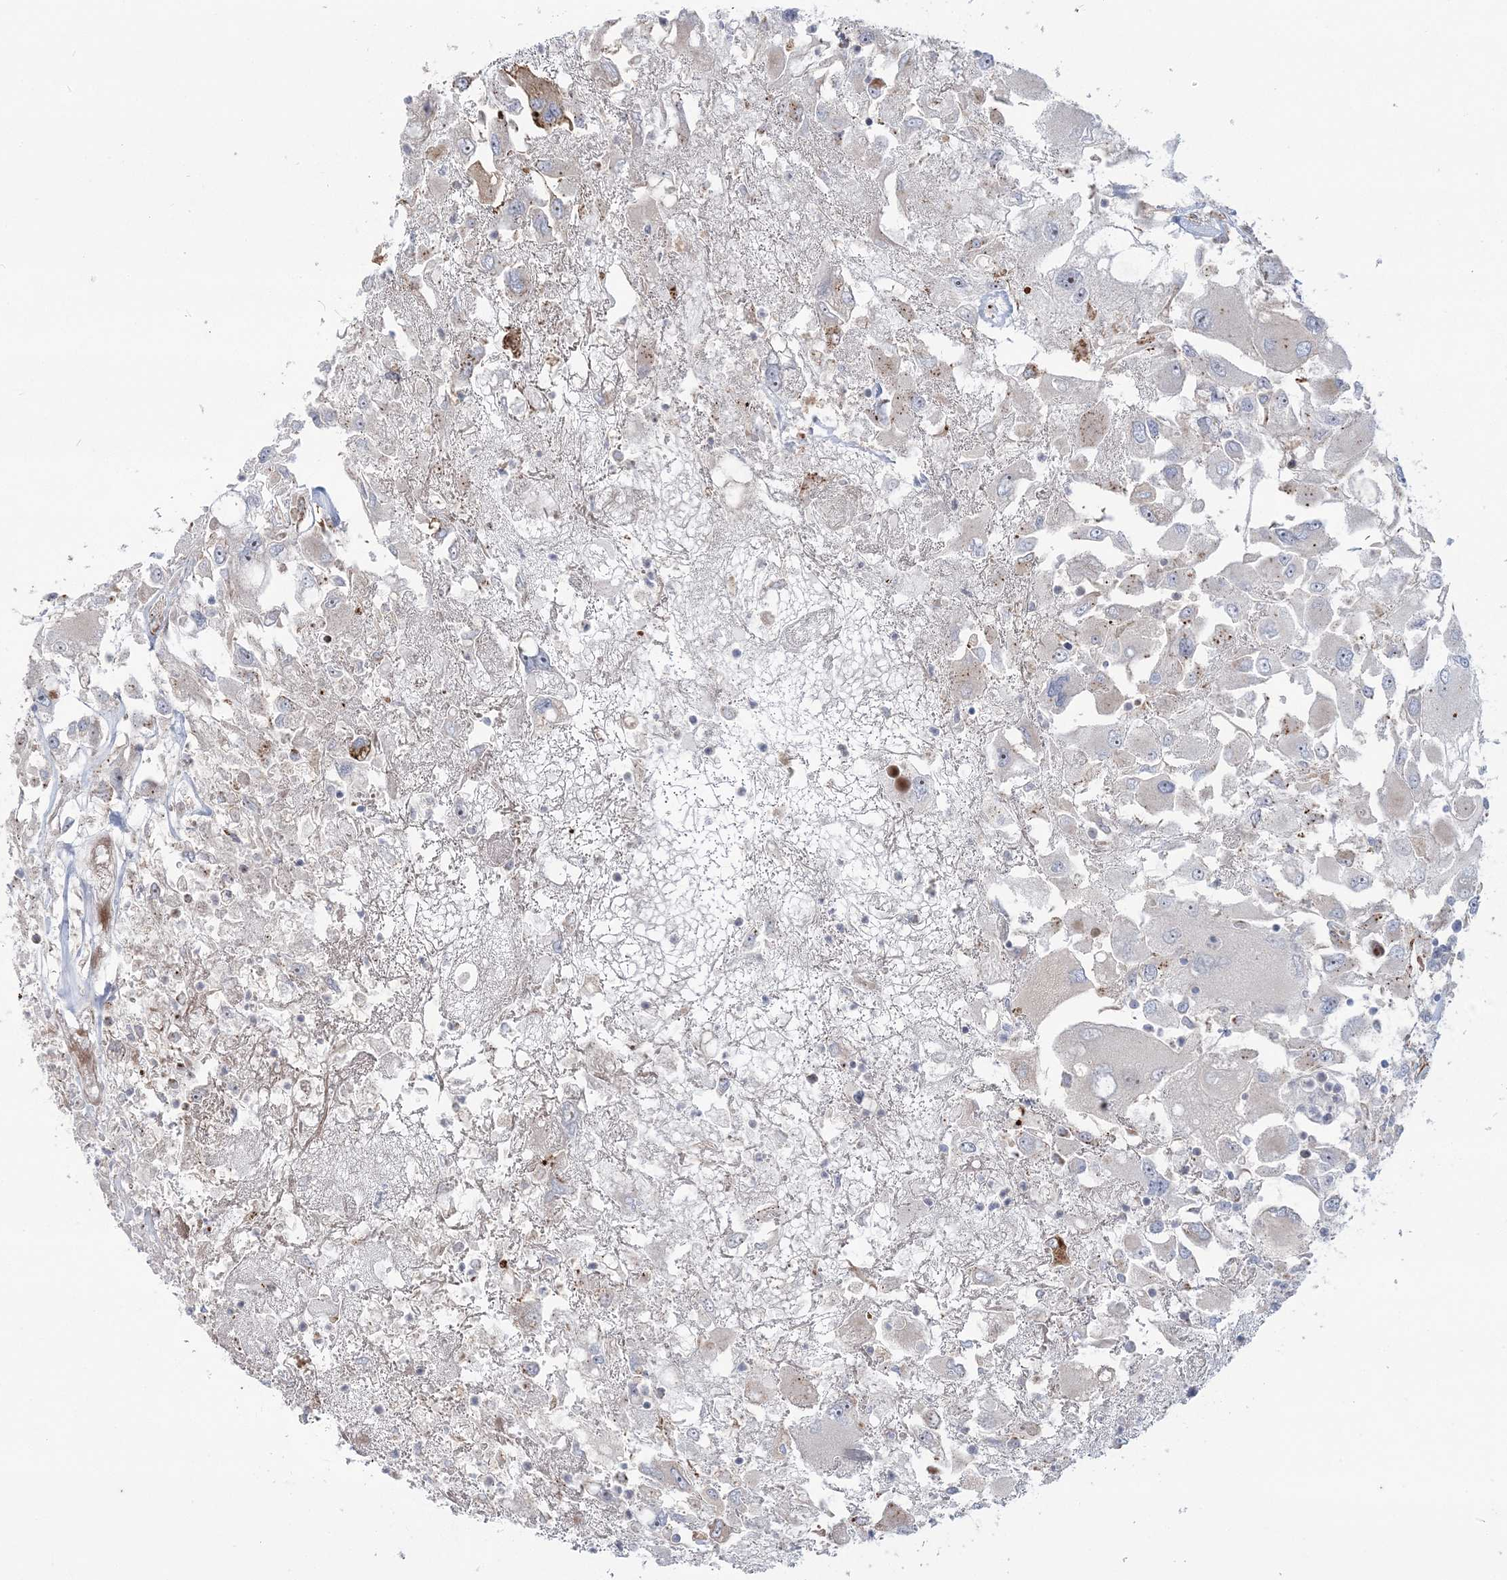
{"staining": {"intensity": "weak", "quantity": "<25%", "location": "cytoplasmic/membranous"}, "tissue": "renal cancer", "cell_type": "Tumor cells", "image_type": "cancer", "snomed": [{"axis": "morphology", "description": "Adenocarcinoma, NOS"}, {"axis": "topography", "description": "Kidney"}], "caption": "Human adenocarcinoma (renal) stained for a protein using IHC reveals no expression in tumor cells.", "gene": "NUDT9", "patient": {"sex": "female", "age": 52}}